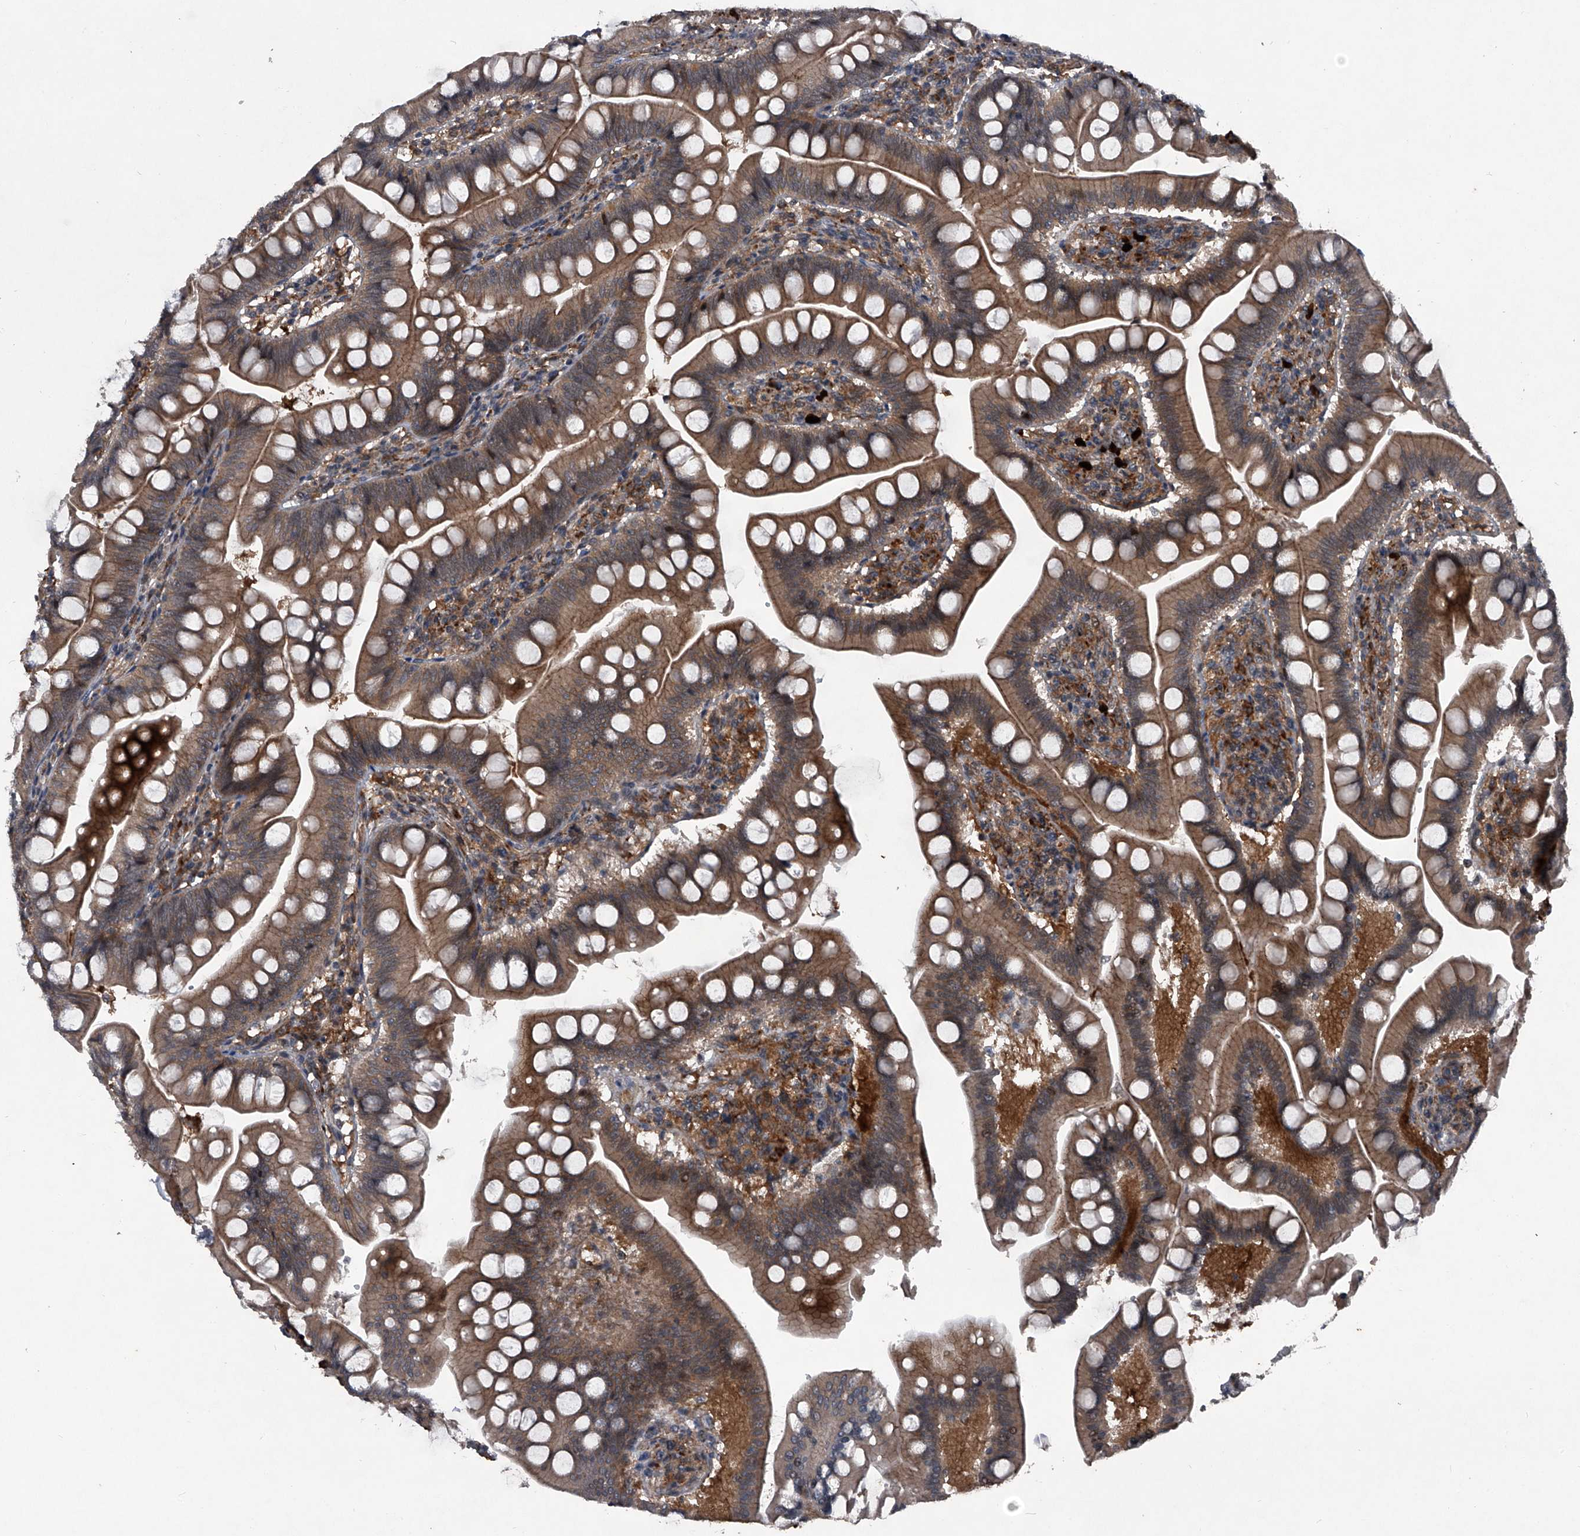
{"staining": {"intensity": "moderate", "quantity": ">75%", "location": "cytoplasmic/membranous"}, "tissue": "small intestine", "cell_type": "Glandular cells", "image_type": "normal", "snomed": [{"axis": "morphology", "description": "Normal tissue, NOS"}, {"axis": "topography", "description": "Small intestine"}], "caption": "Immunohistochemistry (IHC) histopathology image of unremarkable small intestine: small intestine stained using IHC shows medium levels of moderate protein expression localized specifically in the cytoplasmic/membranous of glandular cells, appearing as a cytoplasmic/membranous brown color.", "gene": "MAPKAP1", "patient": {"sex": "male", "age": 7}}